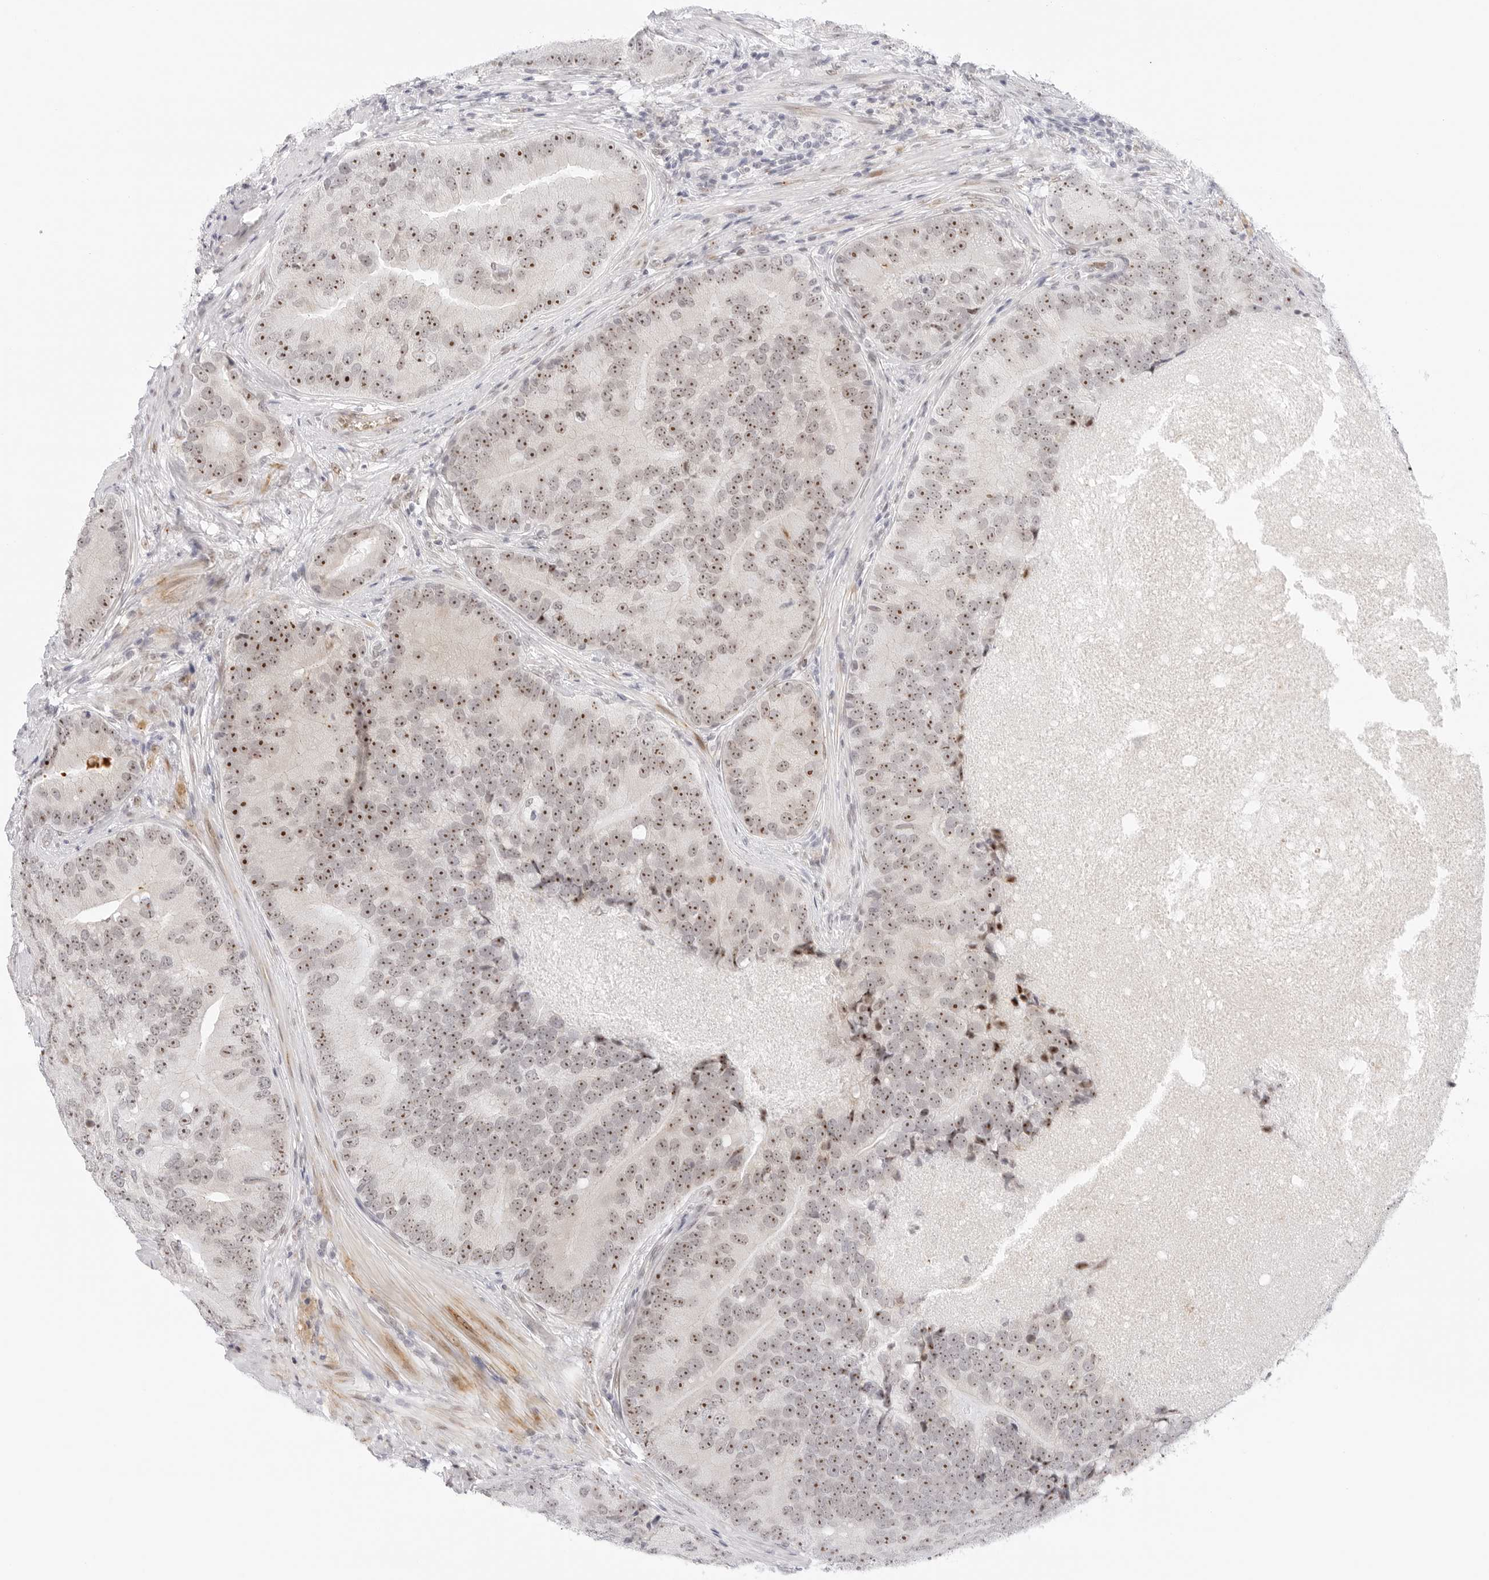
{"staining": {"intensity": "strong", "quantity": "25%-75%", "location": "nuclear"}, "tissue": "prostate cancer", "cell_type": "Tumor cells", "image_type": "cancer", "snomed": [{"axis": "morphology", "description": "Adenocarcinoma, High grade"}, {"axis": "topography", "description": "Prostate"}], "caption": "There is high levels of strong nuclear positivity in tumor cells of prostate cancer (high-grade adenocarcinoma), as demonstrated by immunohistochemical staining (brown color).", "gene": "HIPK3", "patient": {"sex": "male", "age": 70}}